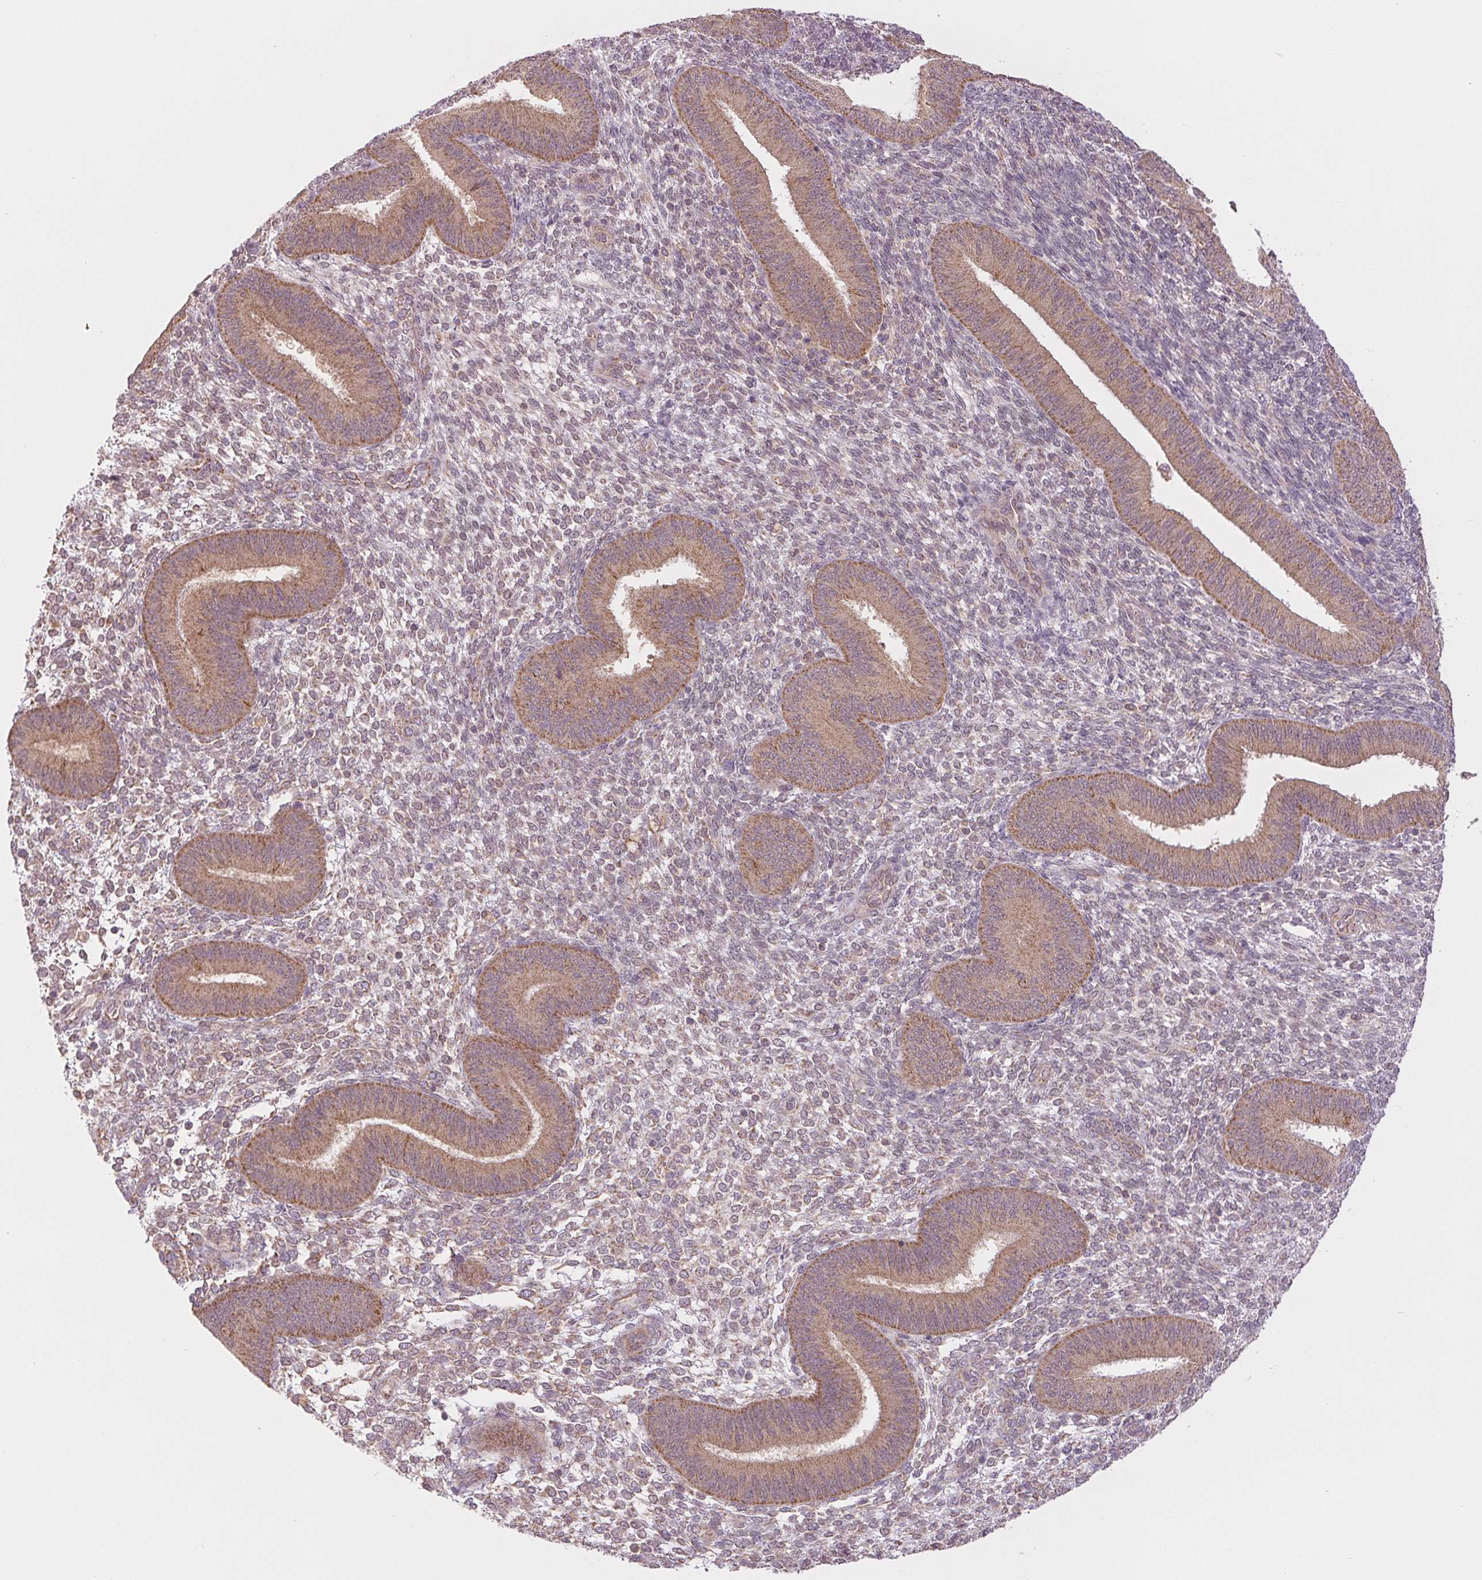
{"staining": {"intensity": "weak", "quantity": "25%-75%", "location": "cytoplasmic/membranous"}, "tissue": "endometrium", "cell_type": "Cells in endometrial stroma", "image_type": "normal", "snomed": [{"axis": "morphology", "description": "Normal tissue, NOS"}, {"axis": "topography", "description": "Endometrium"}], "caption": "Weak cytoplasmic/membranous expression is present in approximately 25%-75% of cells in endometrial stroma in normal endometrium.", "gene": "MAP3K5", "patient": {"sex": "female", "age": 39}}